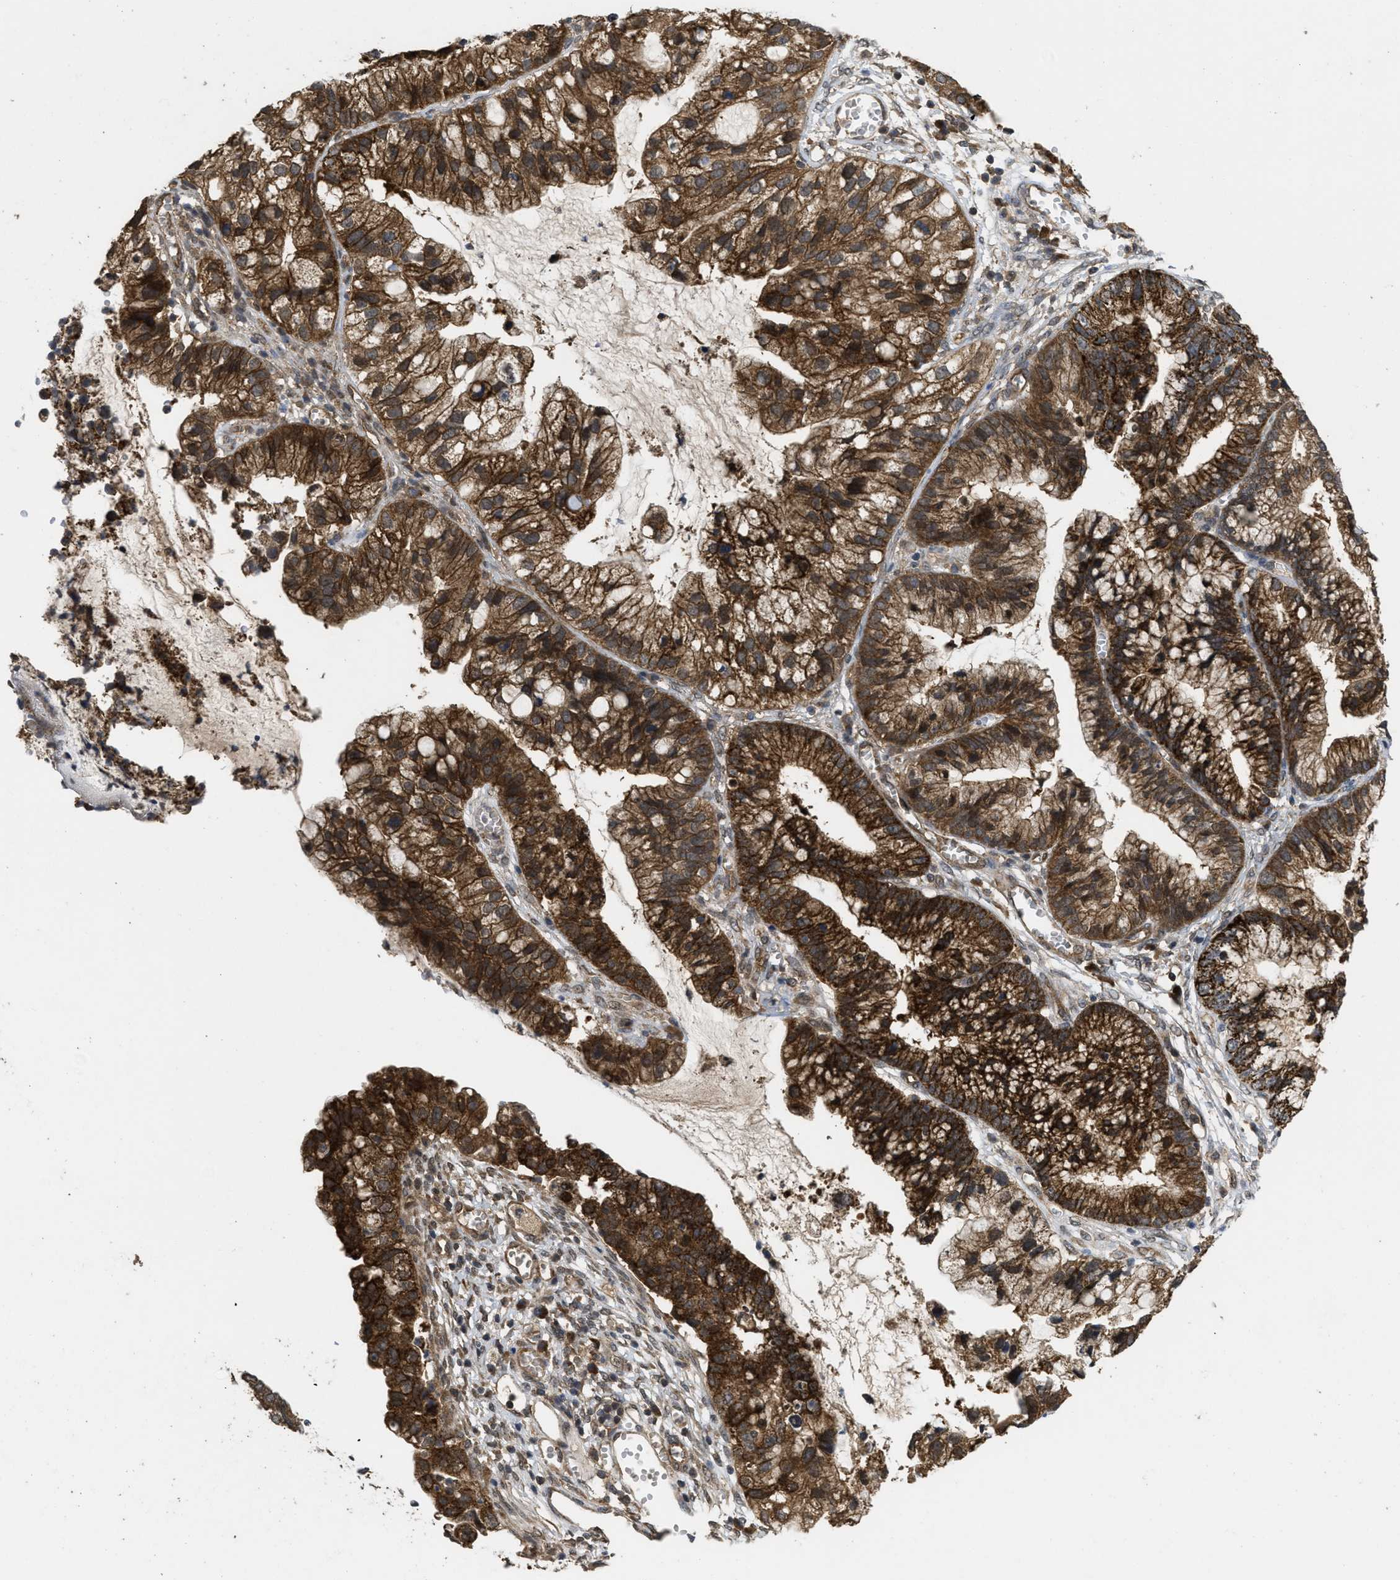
{"staining": {"intensity": "strong", "quantity": ">75%", "location": "cytoplasmic/membranous"}, "tissue": "cervical cancer", "cell_type": "Tumor cells", "image_type": "cancer", "snomed": [{"axis": "morphology", "description": "Adenocarcinoma, NOS"}, {"axis": "topography", "description": "Cervix"}], "caption": "This image exhibits adenocarcinoma (cervical) stained with immunohistochemistry to label a protein in brown. The cytoplasmic/membranous of tumor cells show strong positivity for the protein. Nuclei are counter-stained blue.", "gene": "FZD6", "patient": {"sex": "female", "age": 44}}